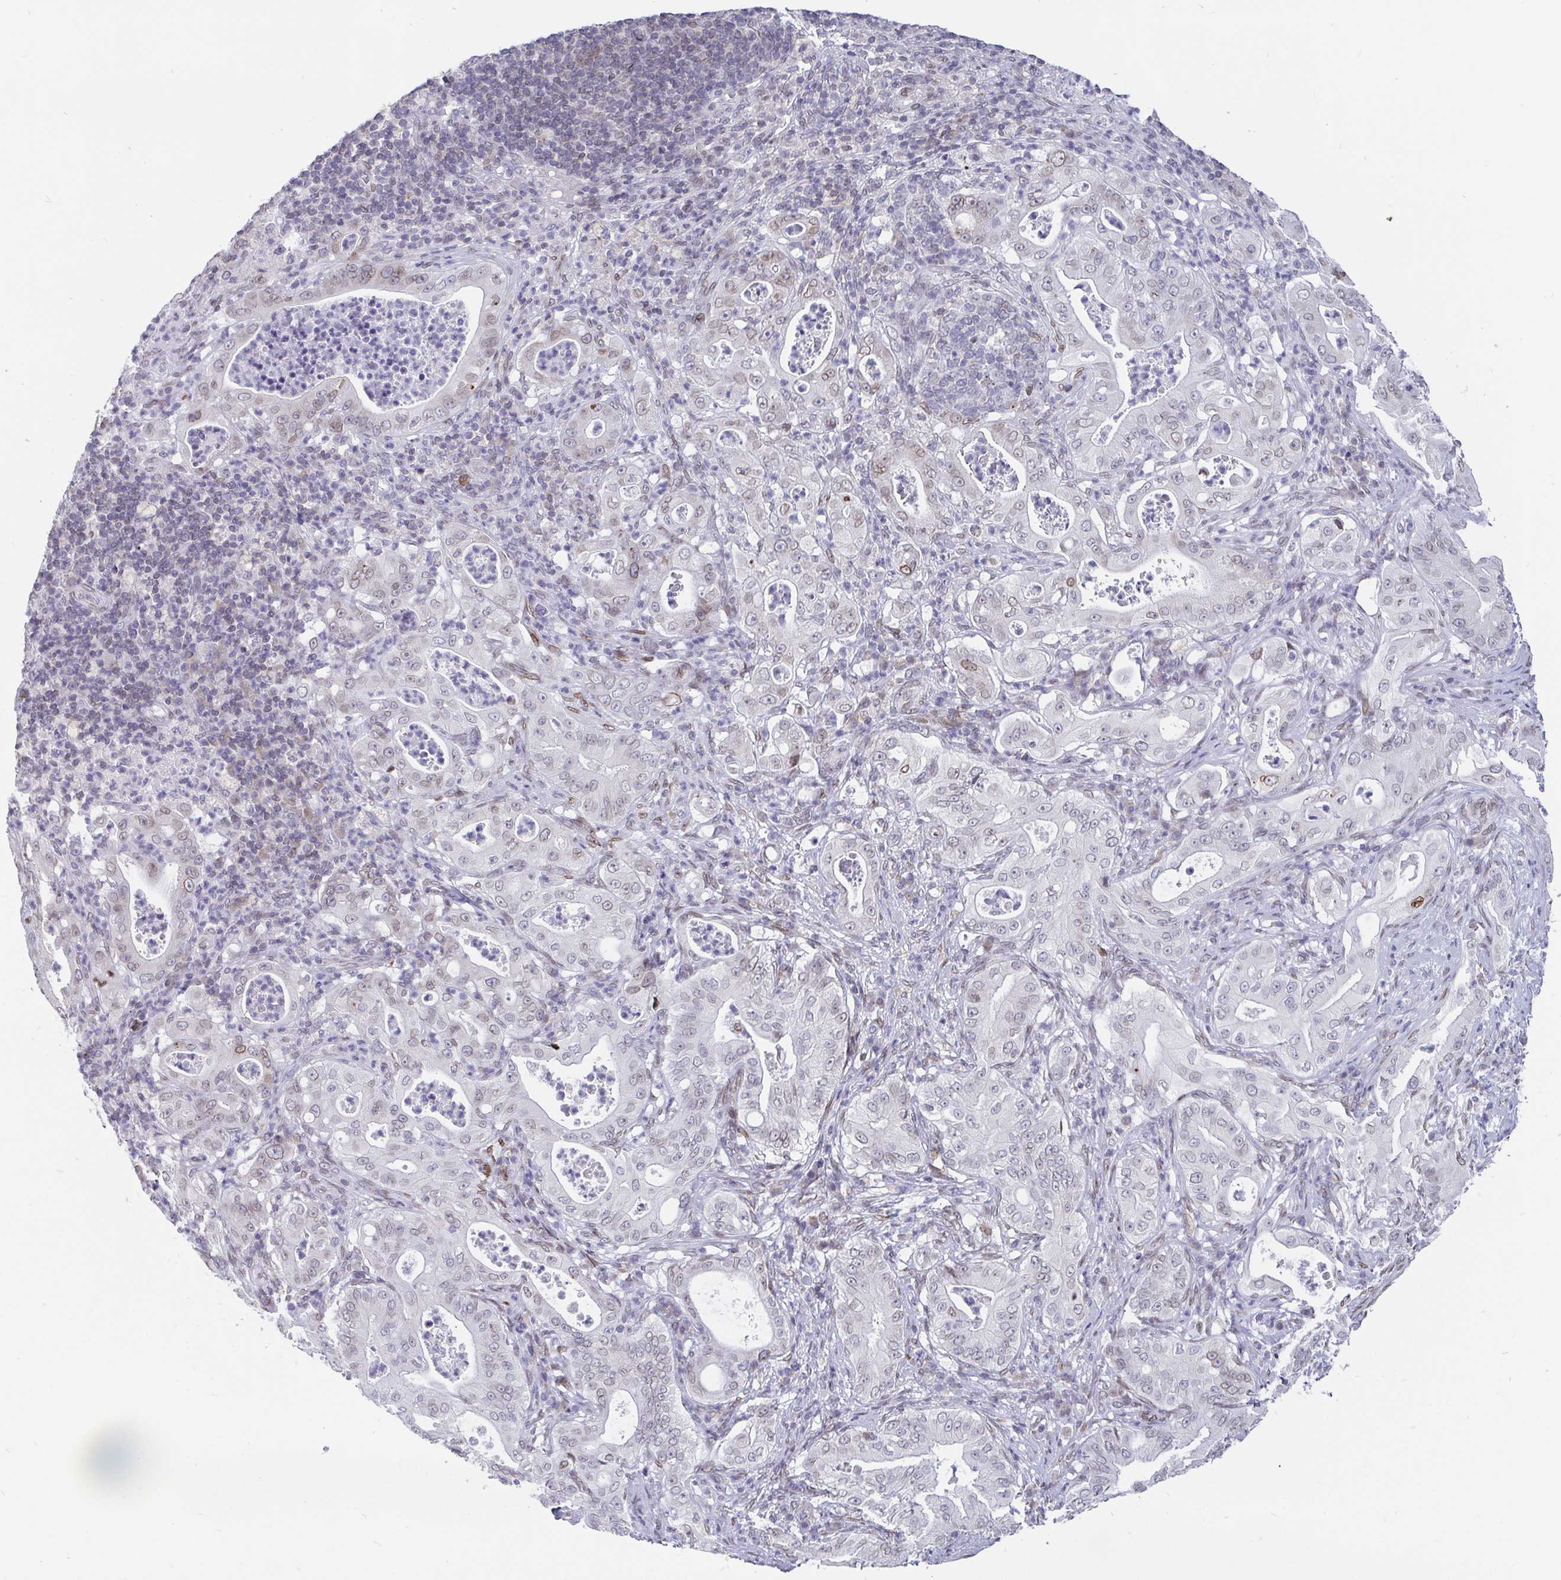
{"staining": {"intensity": "moderate", "quantity": "<25%", "location": "cytoplasmic/membranous,nuclear"}, "tissue": "pancreatic cancer", "cell_type": "Tumor cells", "image_type": "cancer", "snomed": [{"axis": "morphology", "description": "Adenocarcinoma, NOS"}, {"axis": "topography", "description": "Pancreas"}], "caption": "Protein staining exhibits moderate cytoplasmic/membranous and nuclear expression in approximately <25% of tumor cells in pancreatic adenocarcinoma.", "gene": "EMD", "patient": {"sex": "male", "age": 71}}